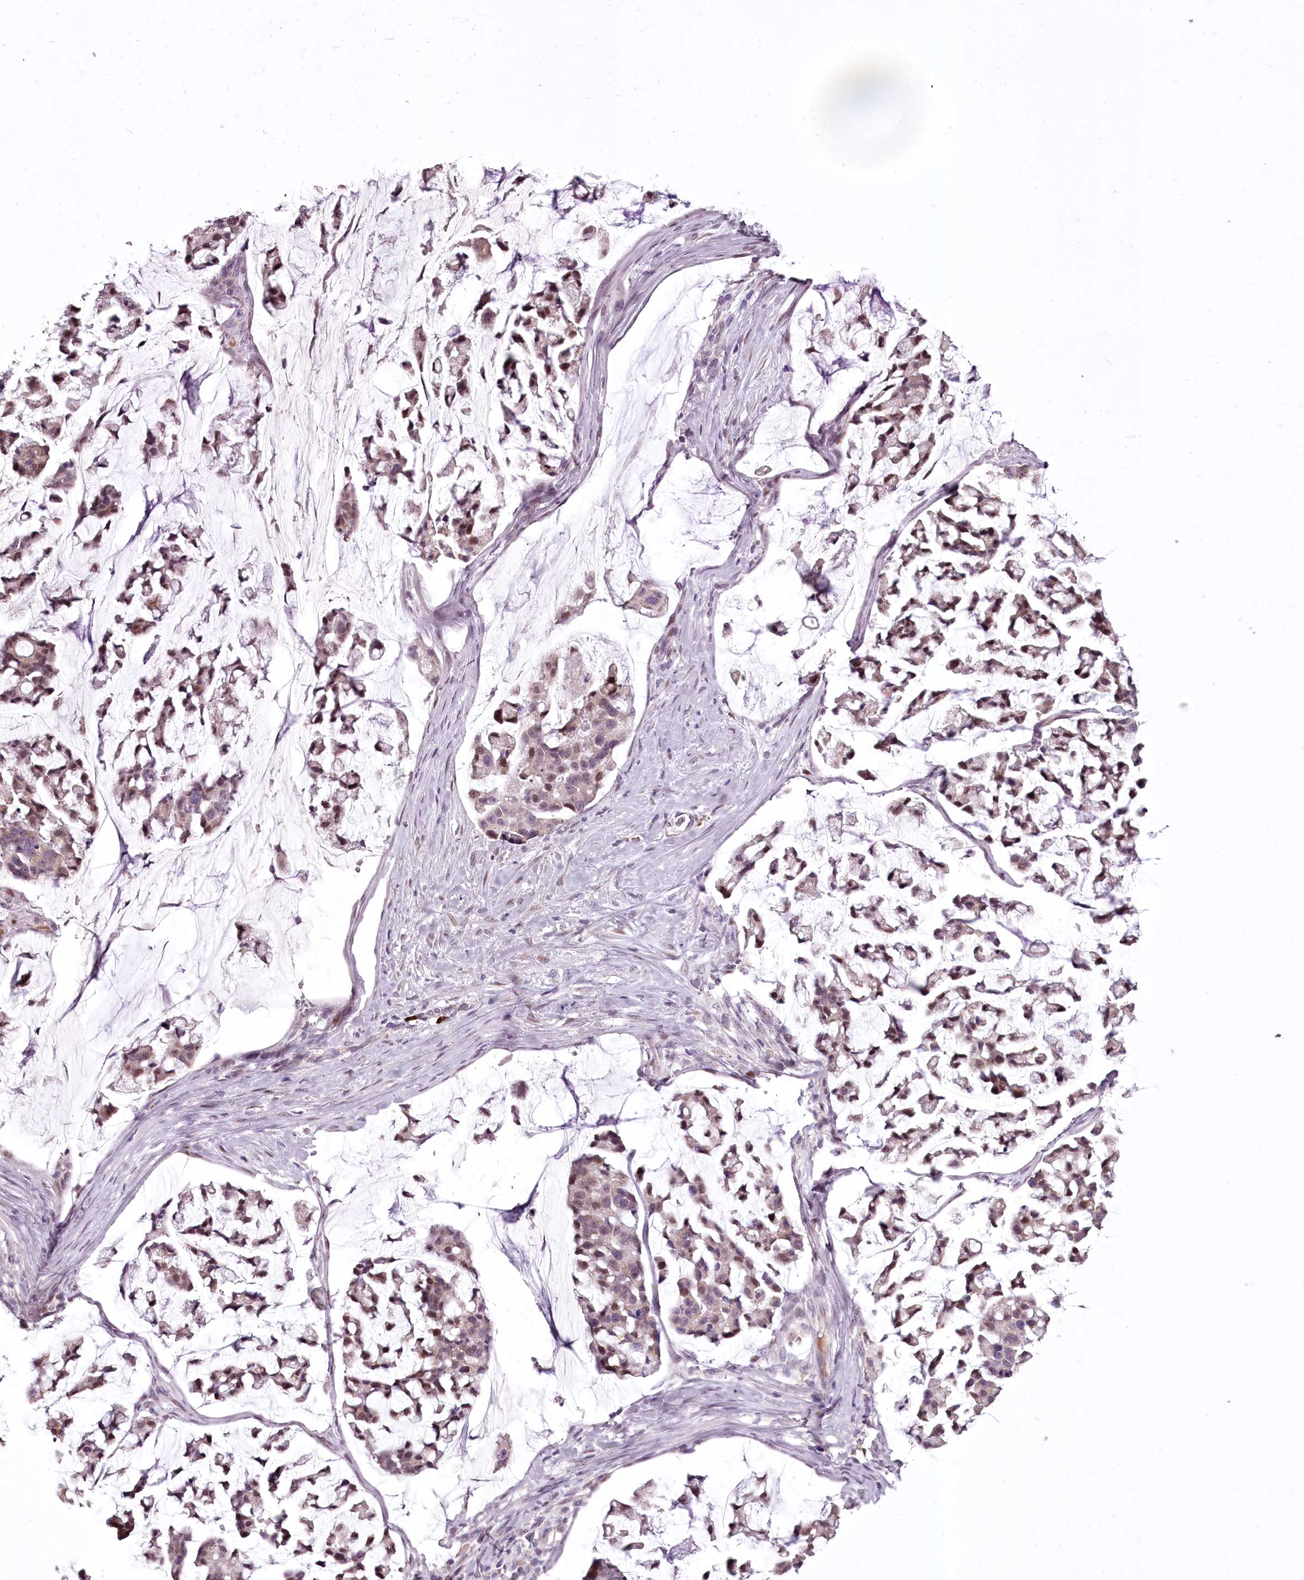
{"staining": {"intensity": "moderate", "quantity": ">75%", "location": "cytoplasmic/membranous,nuclear"}, "tissue": "stomach cancer", "cell_type": "Tumor cells", "image_type": "cancer", "snomed": [{"axis": "morphology", "description": "Adenocarcinoma, NOS"}, {"axis": "topography", "description": "Stomach, lower"}], "caption": "The image shows staining of stomach adenocarcinoma, revealing moderate cytoplasmic/membranous and nuclear protein positivity (brown color) within tumor cells.", "gene": "C1orf56", "patient": {"sex": "male", "age": 67}}